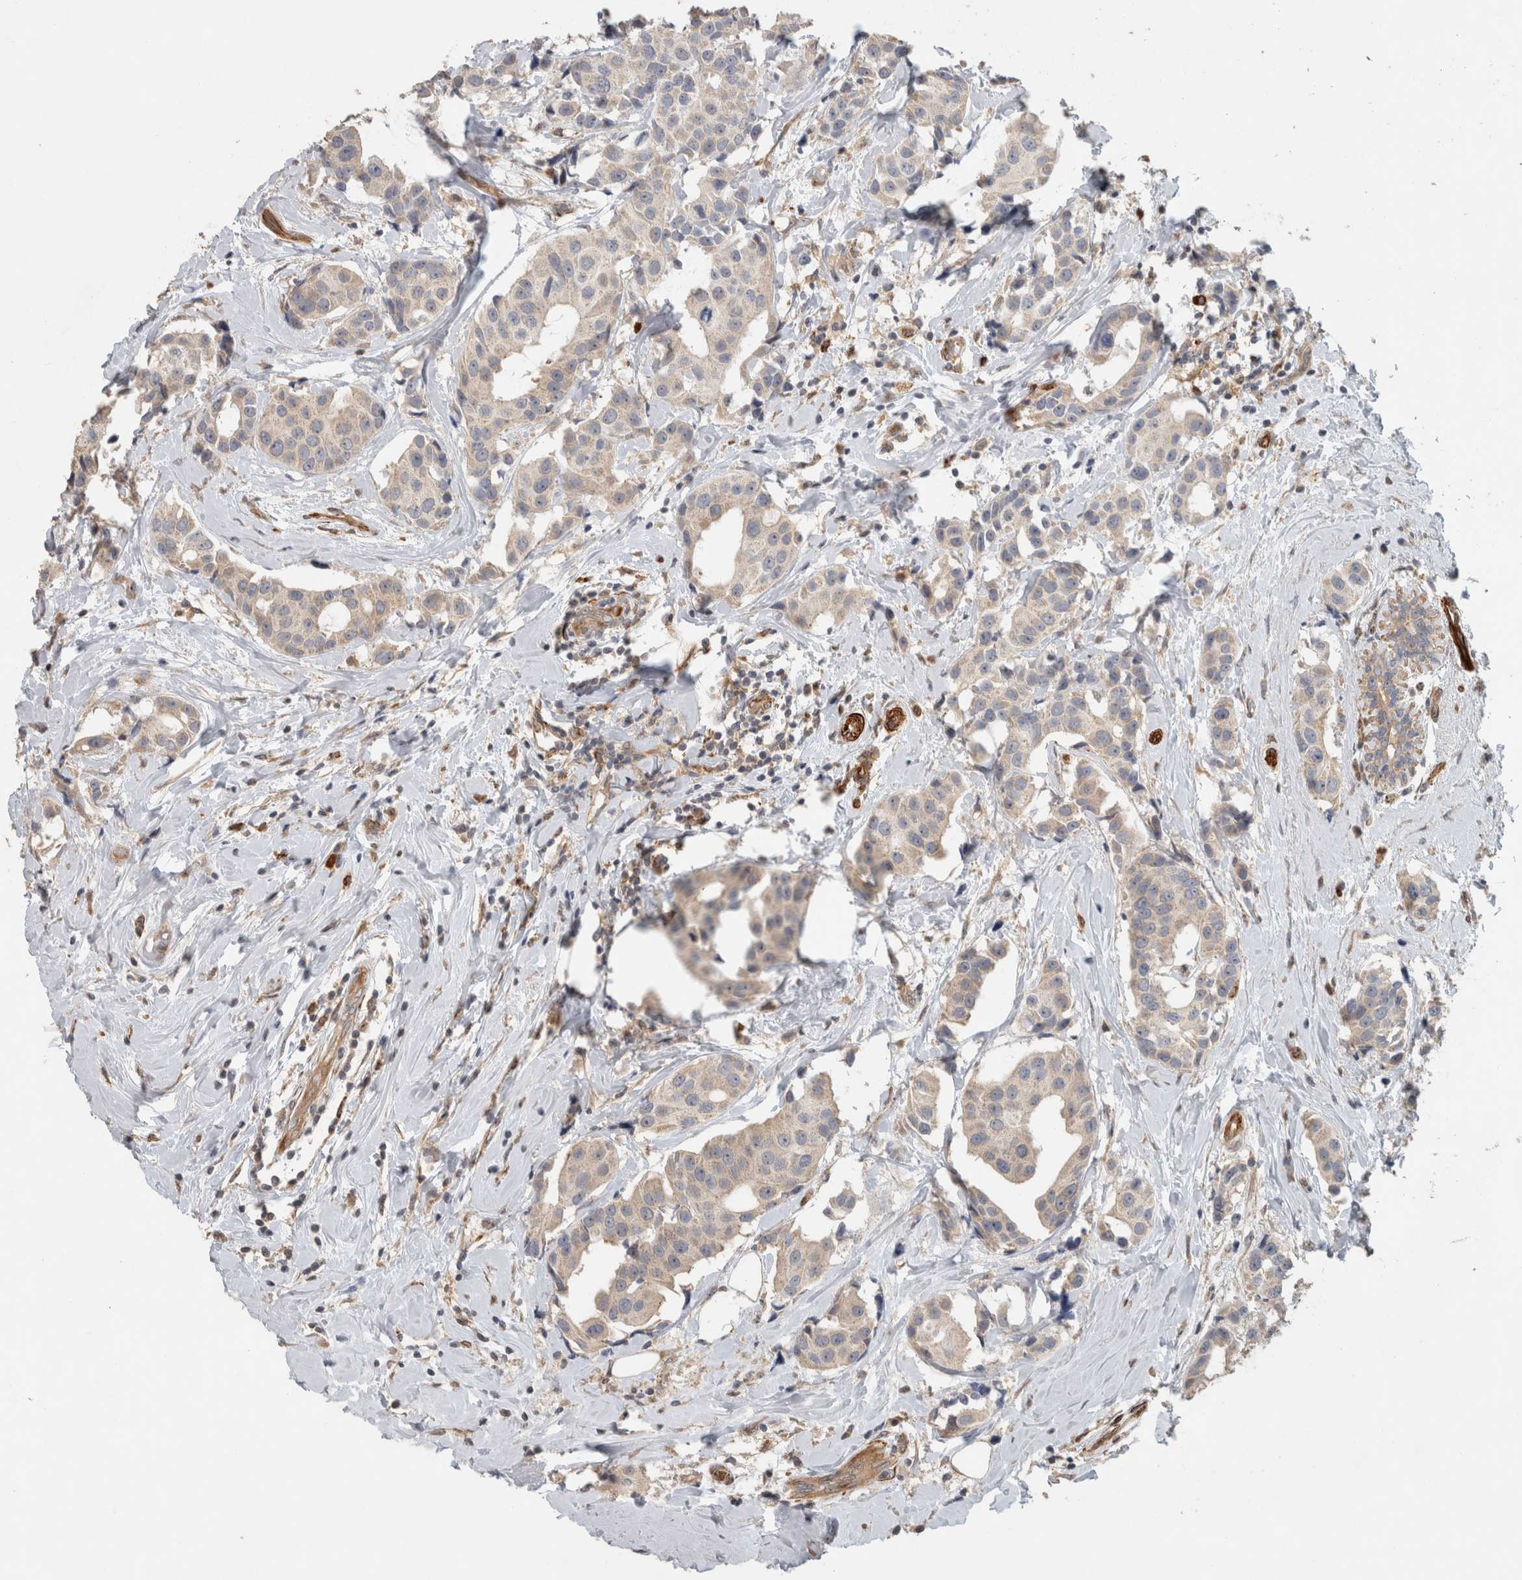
{"staining": {"intensity": "negative", "quantity": "none", "location": "none"}, "tissue": "breast cancer", "cell_type": "Tumor cells", "image_type": "cancer", "snomed": [{"axis": "morphology", "description": "Normal tissue, NOS"}, {"axis": "morphology", "description": "Duct carcinoma"}, {"axis": "topography", "description": "Breast"}], "caption": "This is an immunohistochemistry image of human breast invasive ductal carcinoma. There is no staining in tumor cells.", "gene": "SIPA1L2", "patient": {"sex": "female", "age": 39}}